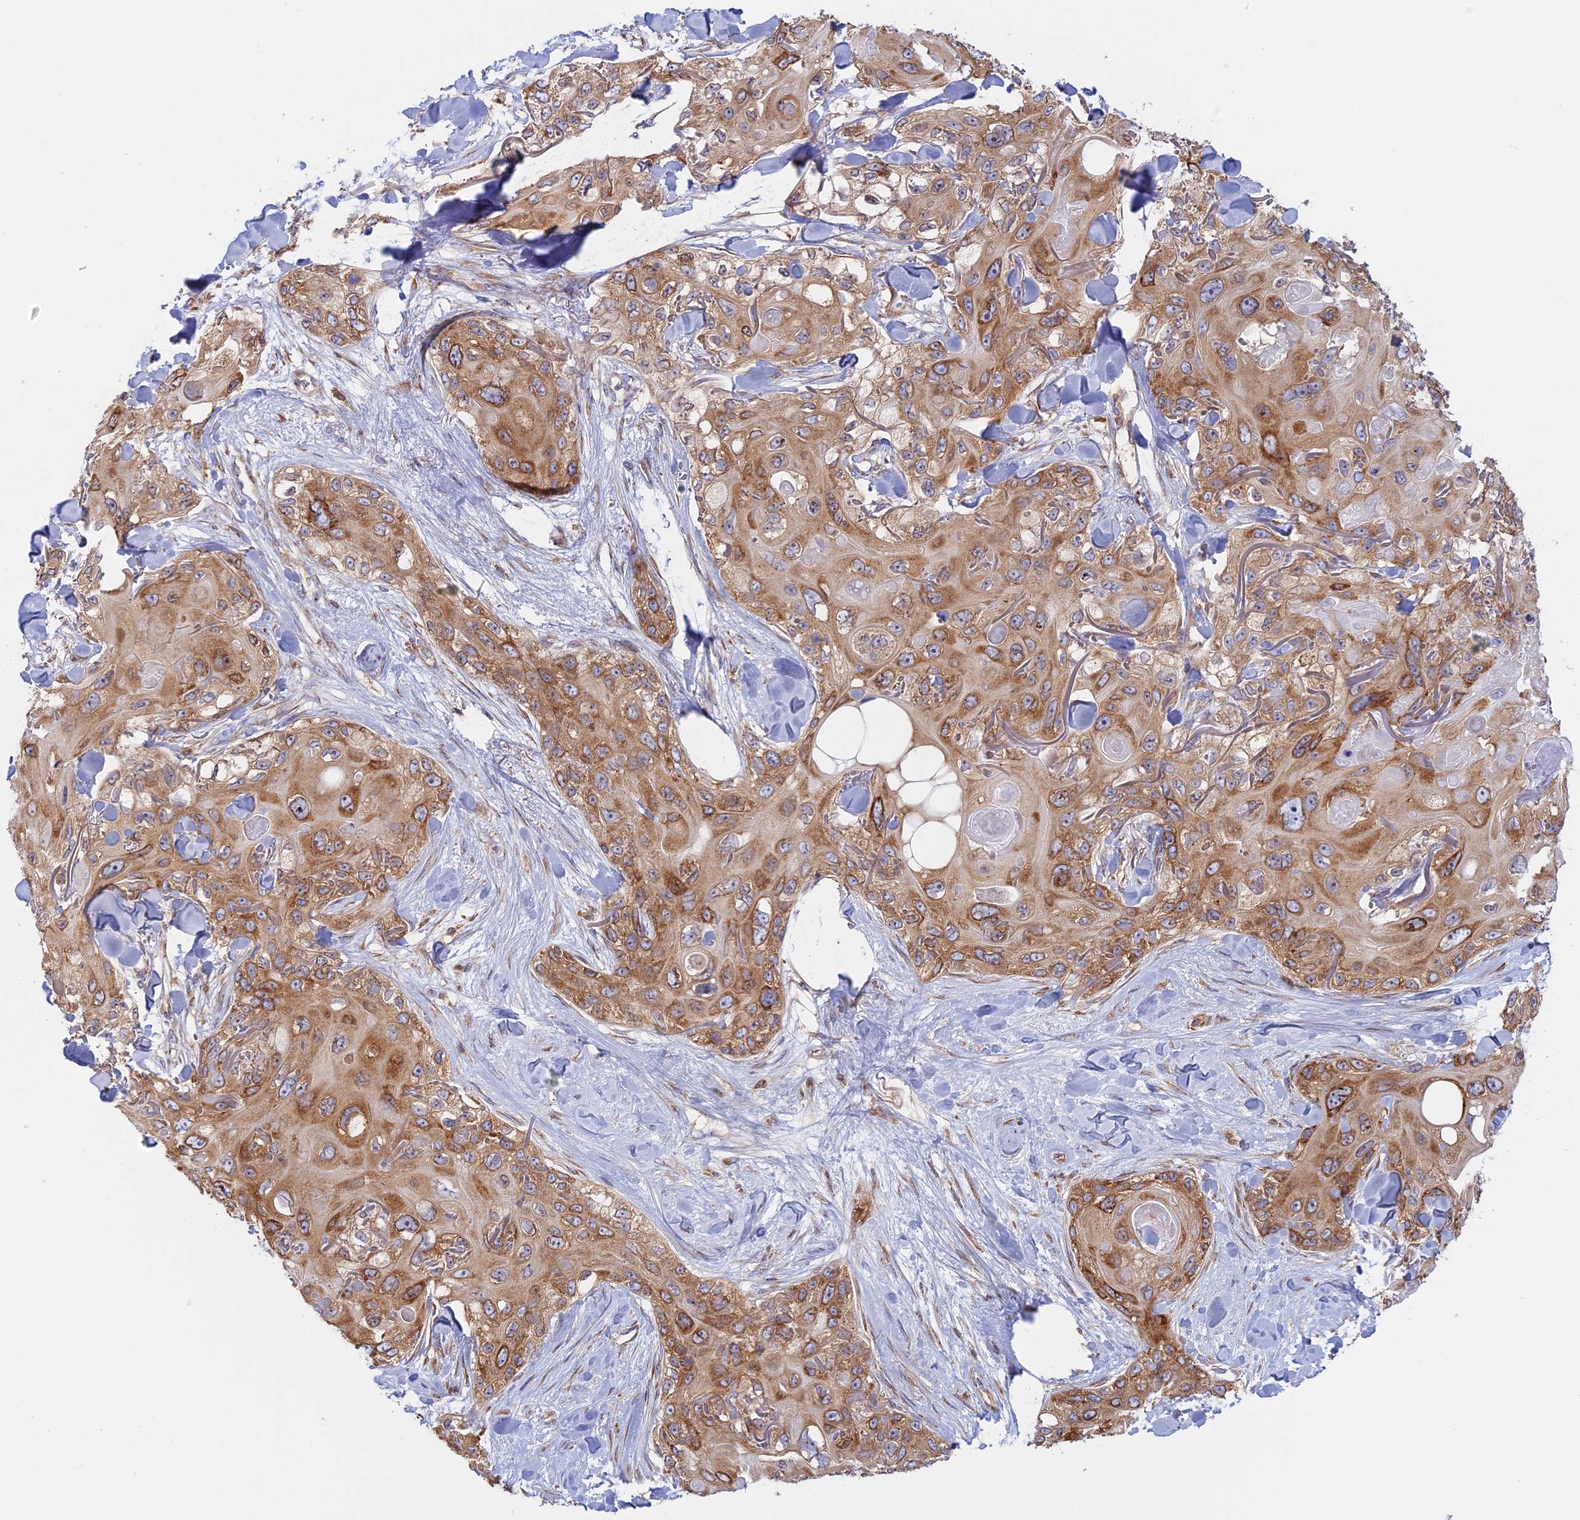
{"staining": {"intensity": "moderate", "quantity": ">75%", "location": "cytoplasmic/membranous"}, "tissue": "skin cancer", "cell_type": "Tumor cells", "image_type": "cancer", "snomed": [{"axis": "morphology", "description": "Normal tissue, NOS"}, {"axis": "morphology", "description": "Squamous cell carcinoma, NOS"}, {"axis": "topography", "description": "Skin"}], "caption": "Squamous cell carcinoma (skin) stained with a brown dye shows moderate cytoplasmic/membranous positive staining in approximately >75% of tumor cells.", "gene": "GMIP", "patient": {"sex": "male", "age": 72}}